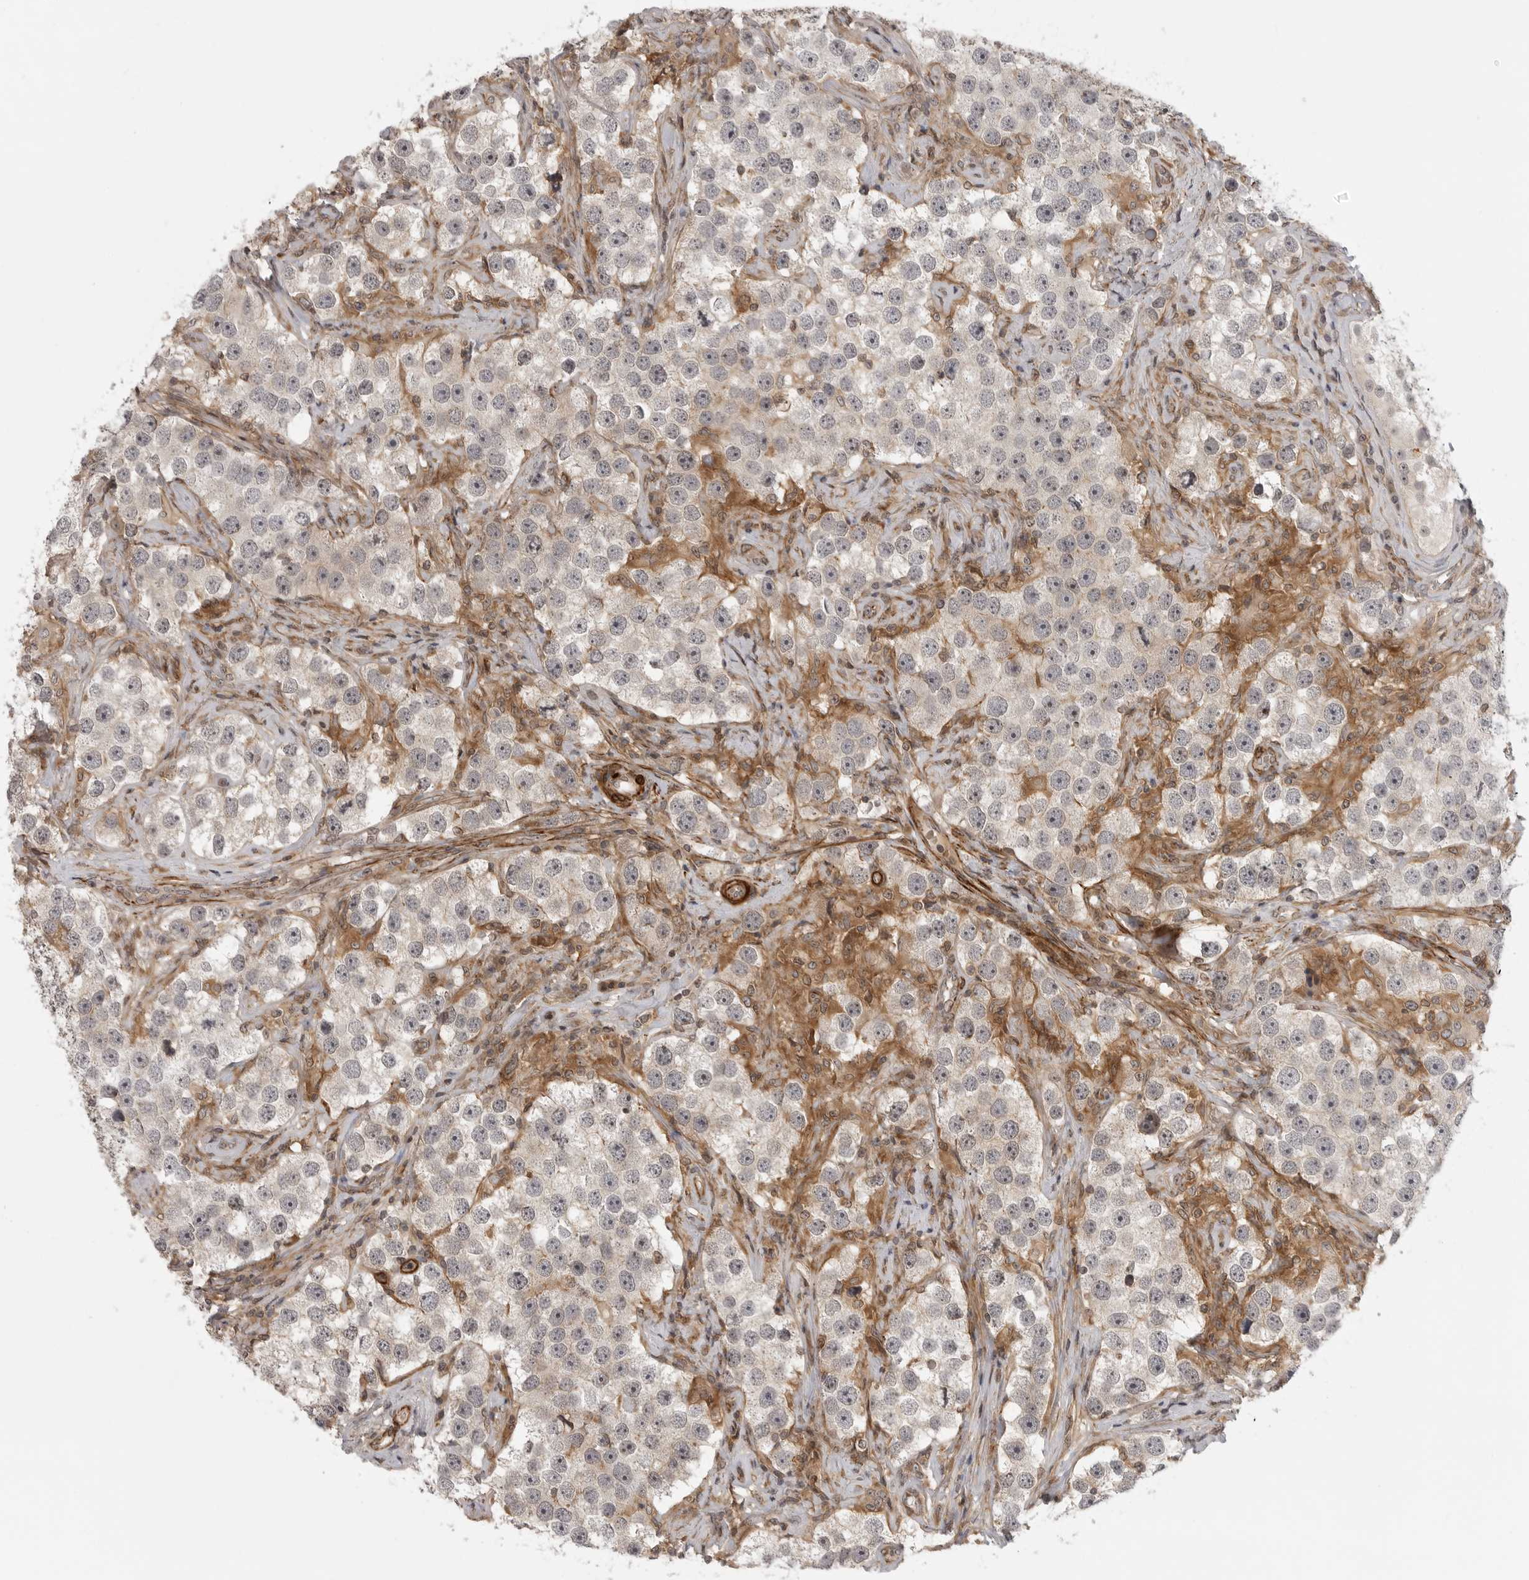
{"staining": {"intensity": "moderate", "quantity": "25%-75%", "location": "nuclear"}, "tissue": "testis cancer", "cell_type": "Tumor cells", "image_type": "cancer", "snomed": [{"axis": "morphology", "description": "Seminoma, NOS"}, {"axis": "topography", "description": "Testis"}], "caption": "A high-resolution photomicrograph shows immunohistochemistry staining of seminoma (testis), which displays moderate nuclear expression in about 25%-75% of tumor cells.", "gene": "TUT4", "patient": {"sex": "male", "age": 49}}